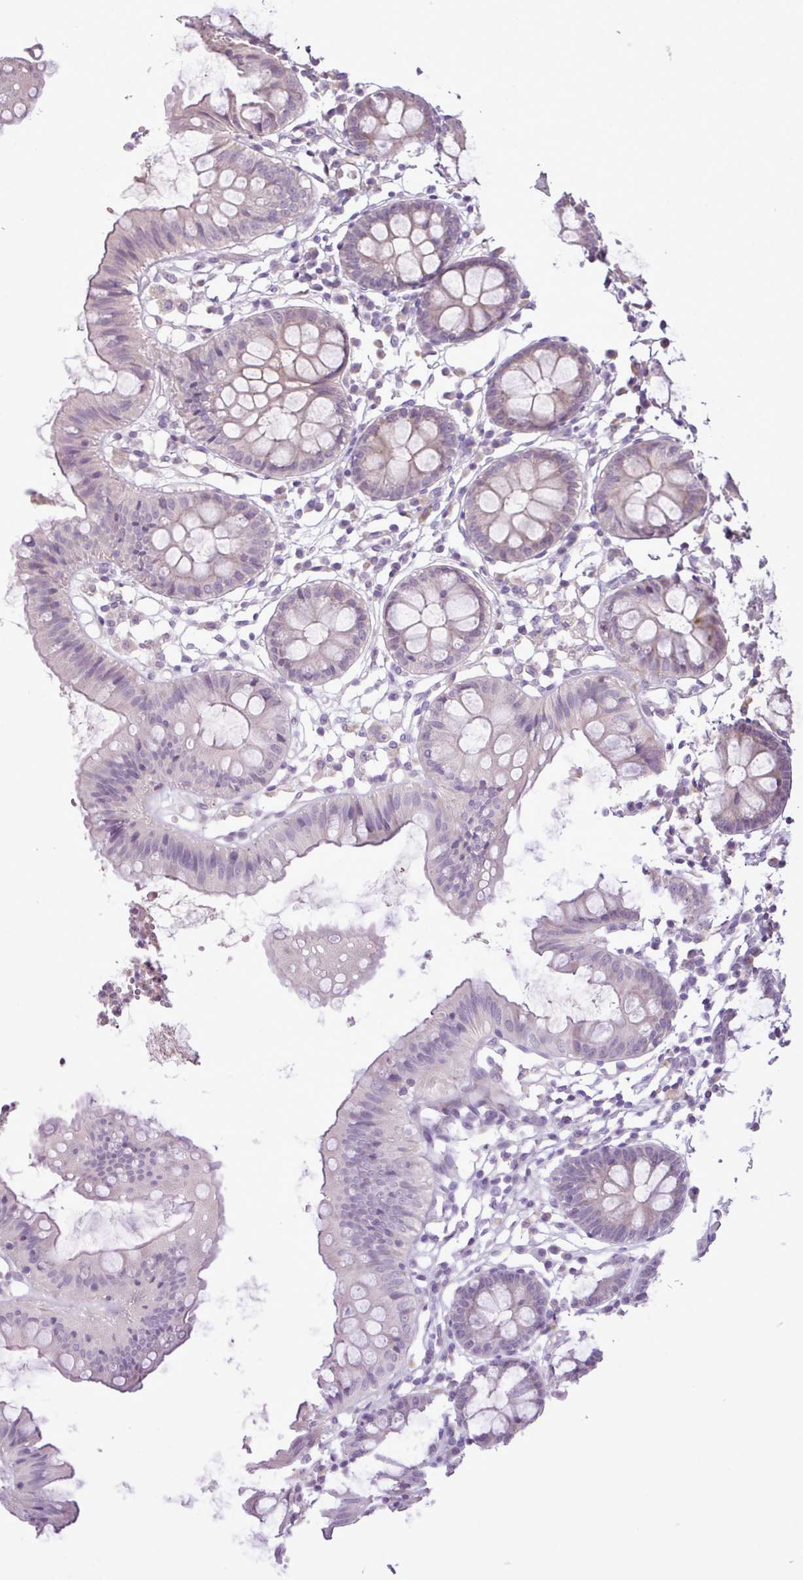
{"staining": {"intensity": "negative", "quantity": "none", "location": "none"}, "tissue": "colon", "cell_type": "Endothelial cells", "image_type": "normal", "snomed": [{"axis": "morphology", "description": "Normal tissue, NOS"}, {"axis": "topography", "description": "Colon"}], "caption": "Colon stained for a protein using IHC demonstrates no expression endothelial cells.", "gene": "DNAJB13", "patient": {"sex": "female", "age": 84}}